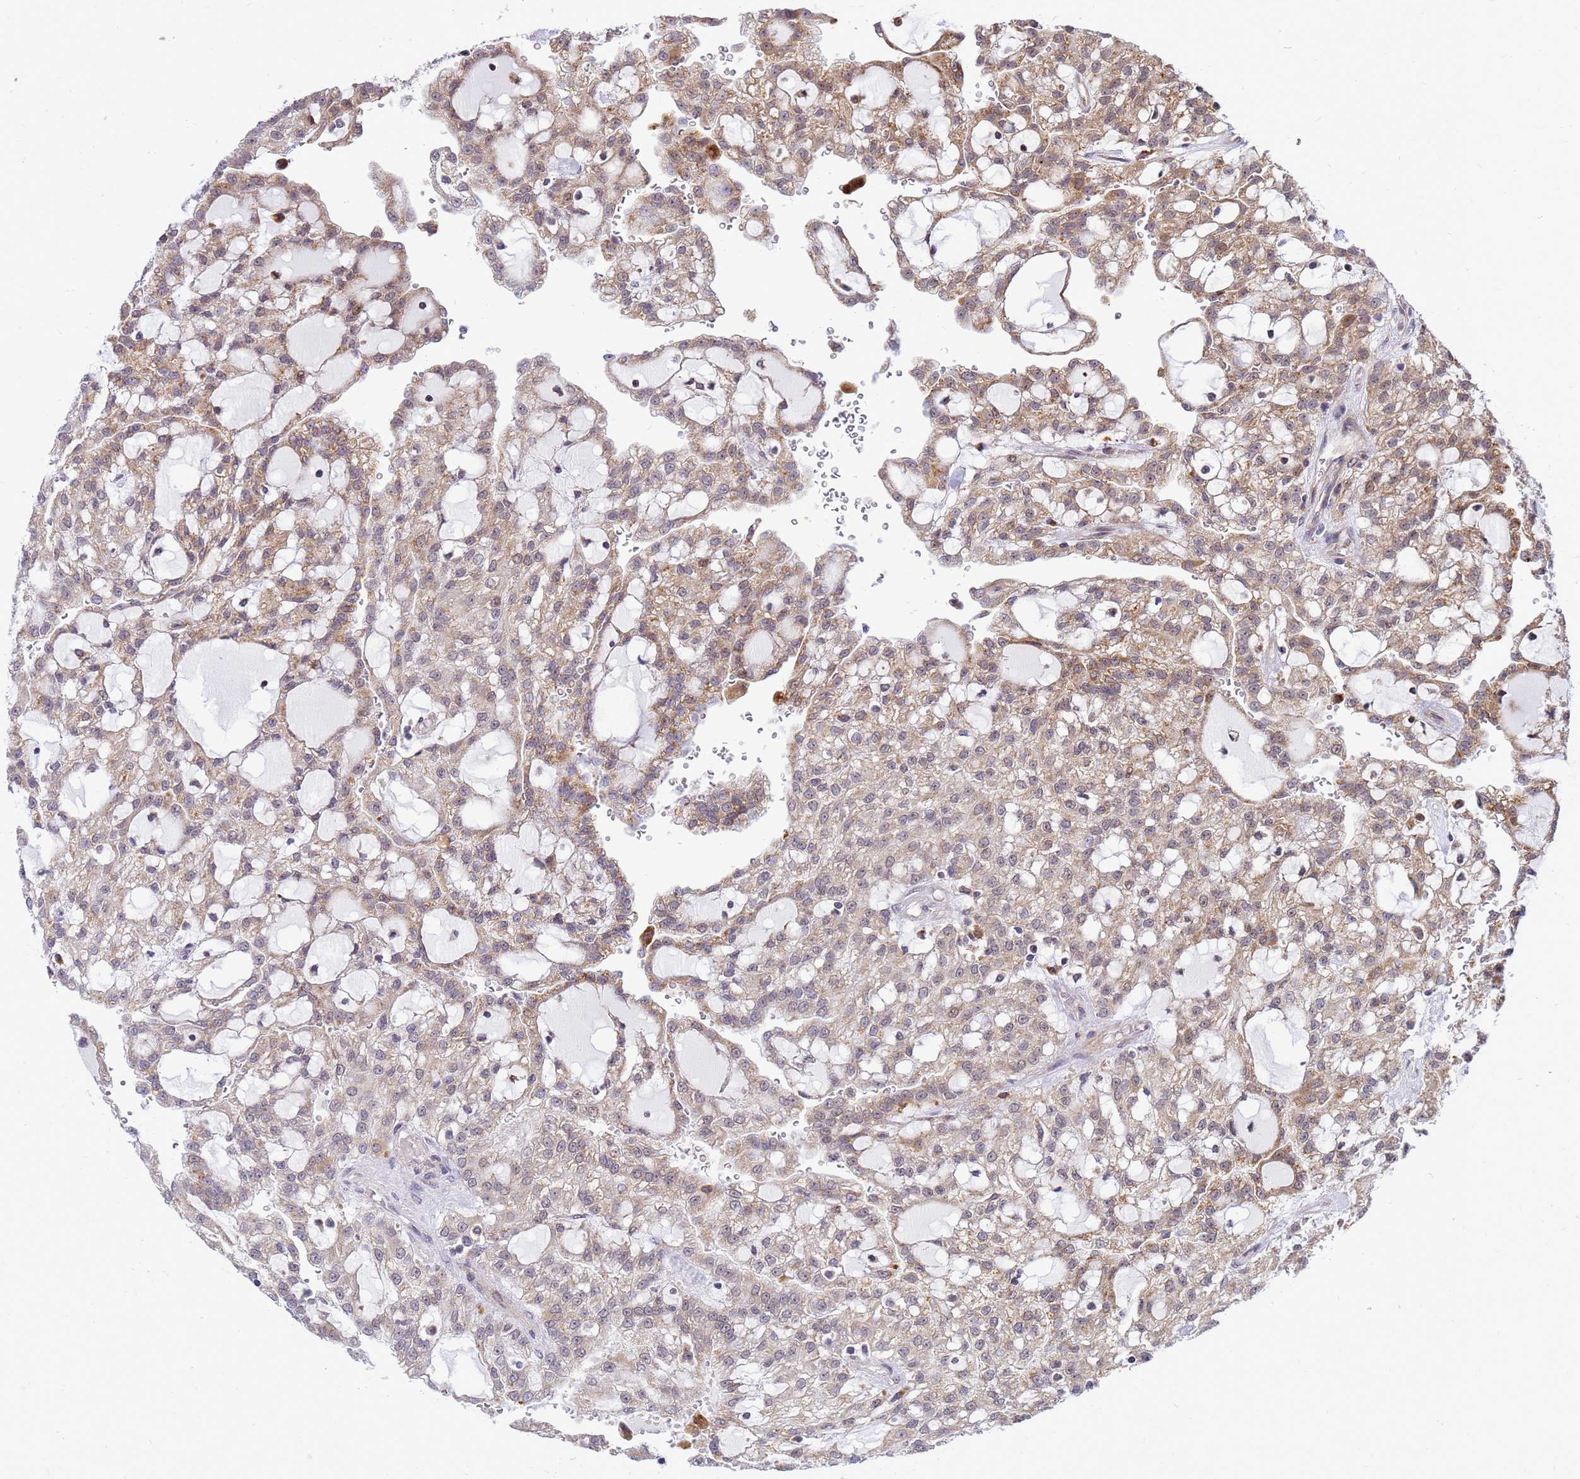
{"staining": {"intensity": "moderate", "quantity": "25%-75%", "location": "cytoplasmic/membranous"}, "tissue": "renal cancer", "cell_type": "Tumor cells", "image_type": "cancer", "snomed": [{"axis": "morphology", "description": "Adenocarcinoma, NOS"}, {"axis": "topography", "description": "Kidney"}], "caption": "A micrograph of renal cancer stained for a protein exhibits moderate cytoplasmic/membranous brown staining in tumor cells.", "gene": "C12orf43", "patient": {"sex": "male", "age": 63}}